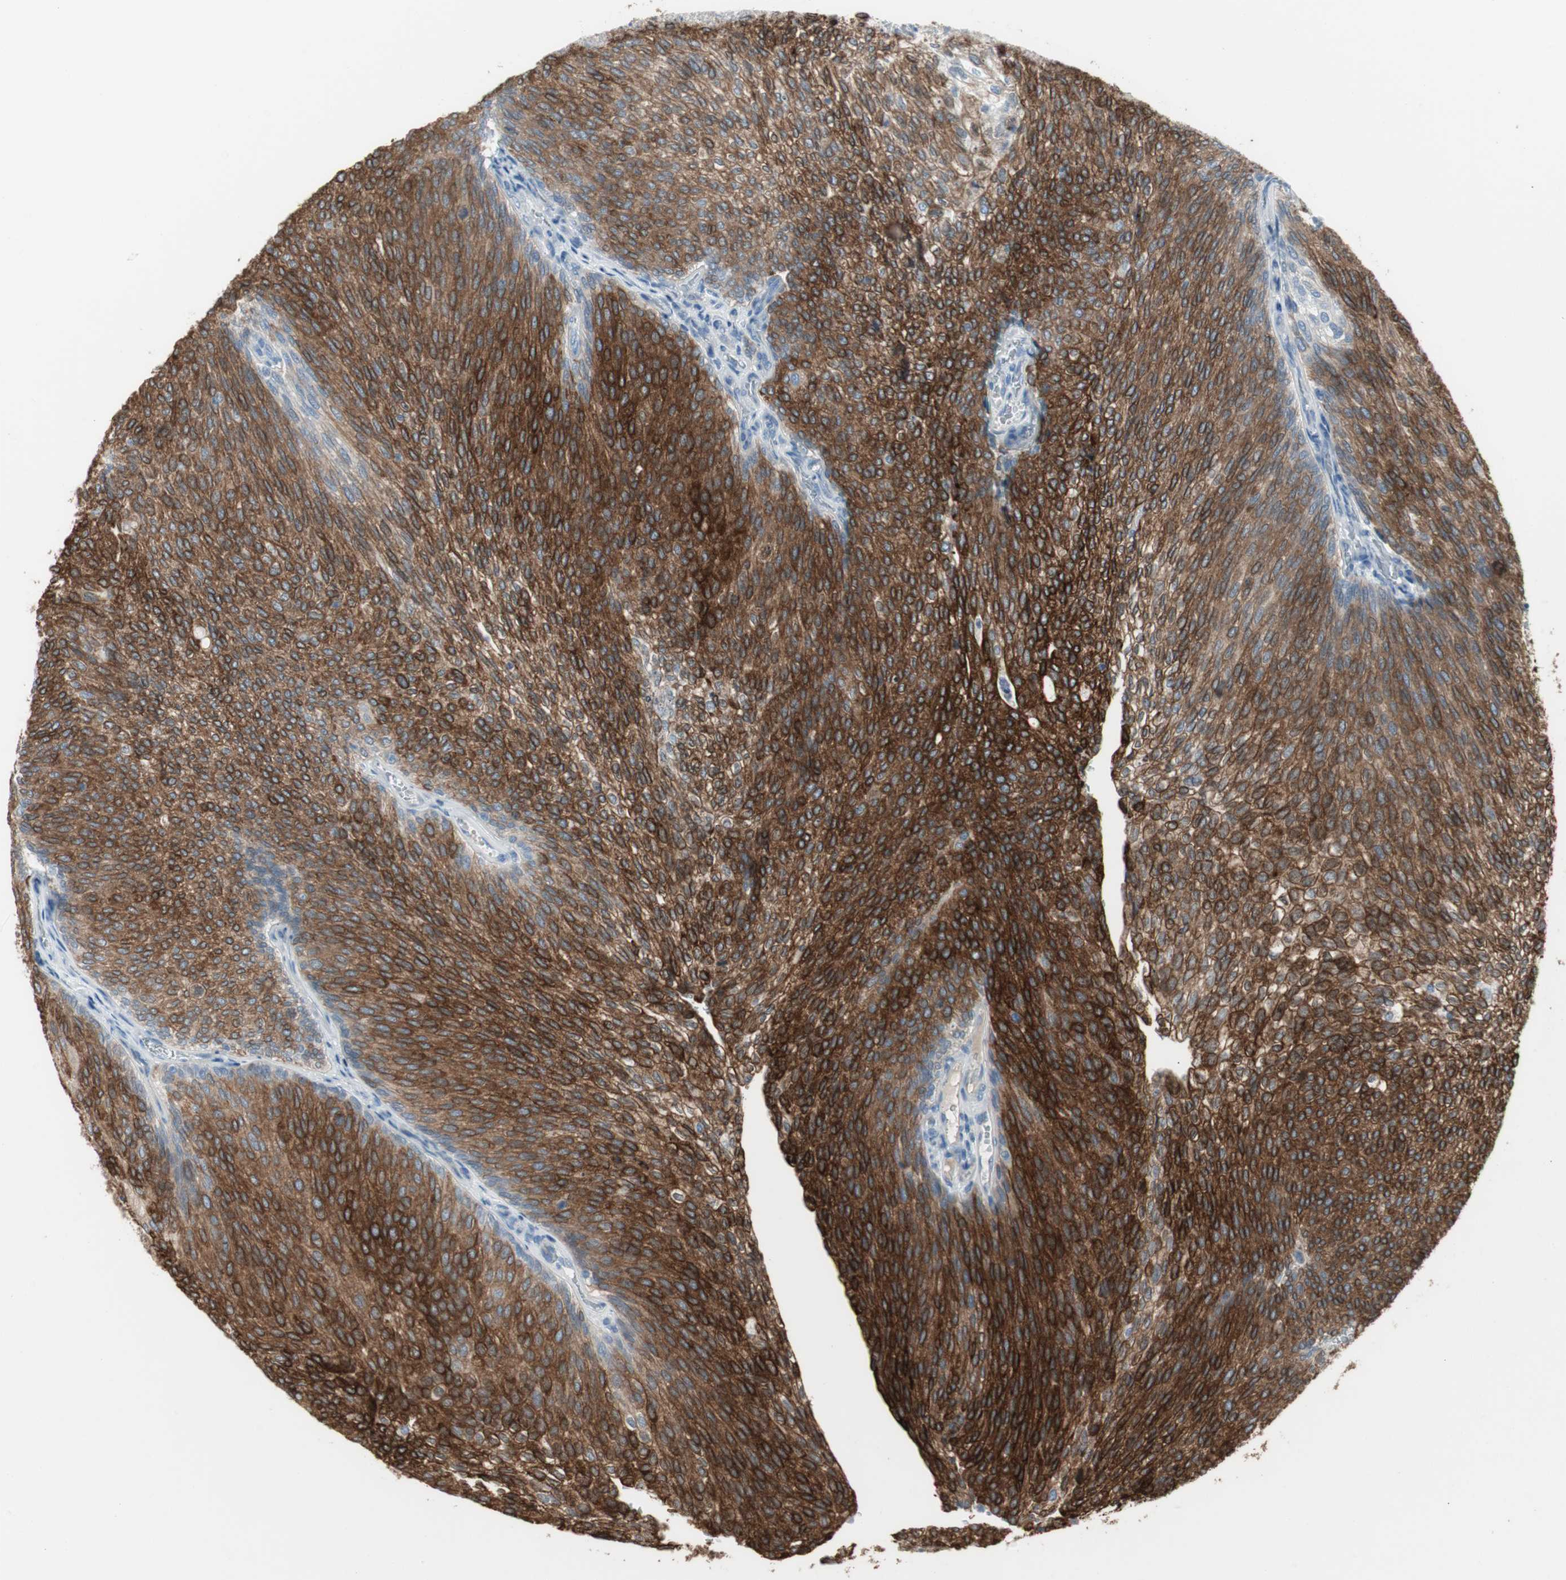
{"staining": {"intensity": "strong", "quantity": ">75%", "location": "cytoplasmic/membranous"}, "tissue": "urothelial cancer", "cell_type": "Tumor cells", "image_type": "cancer", "snomed": [{"axis": "morphology", "description": "Urothelial carcinoma, Low grade"}, {"axis": "topography", "description": "Urinary bladder"}], "caption": "Protein staining of low-grade urothelial carcinoma tissue displays strong cytoplasmic/membranous staining in about >75% of tumor cells.", "gene": "AGR2", "patient": {"sex": "female", "age": 79}}